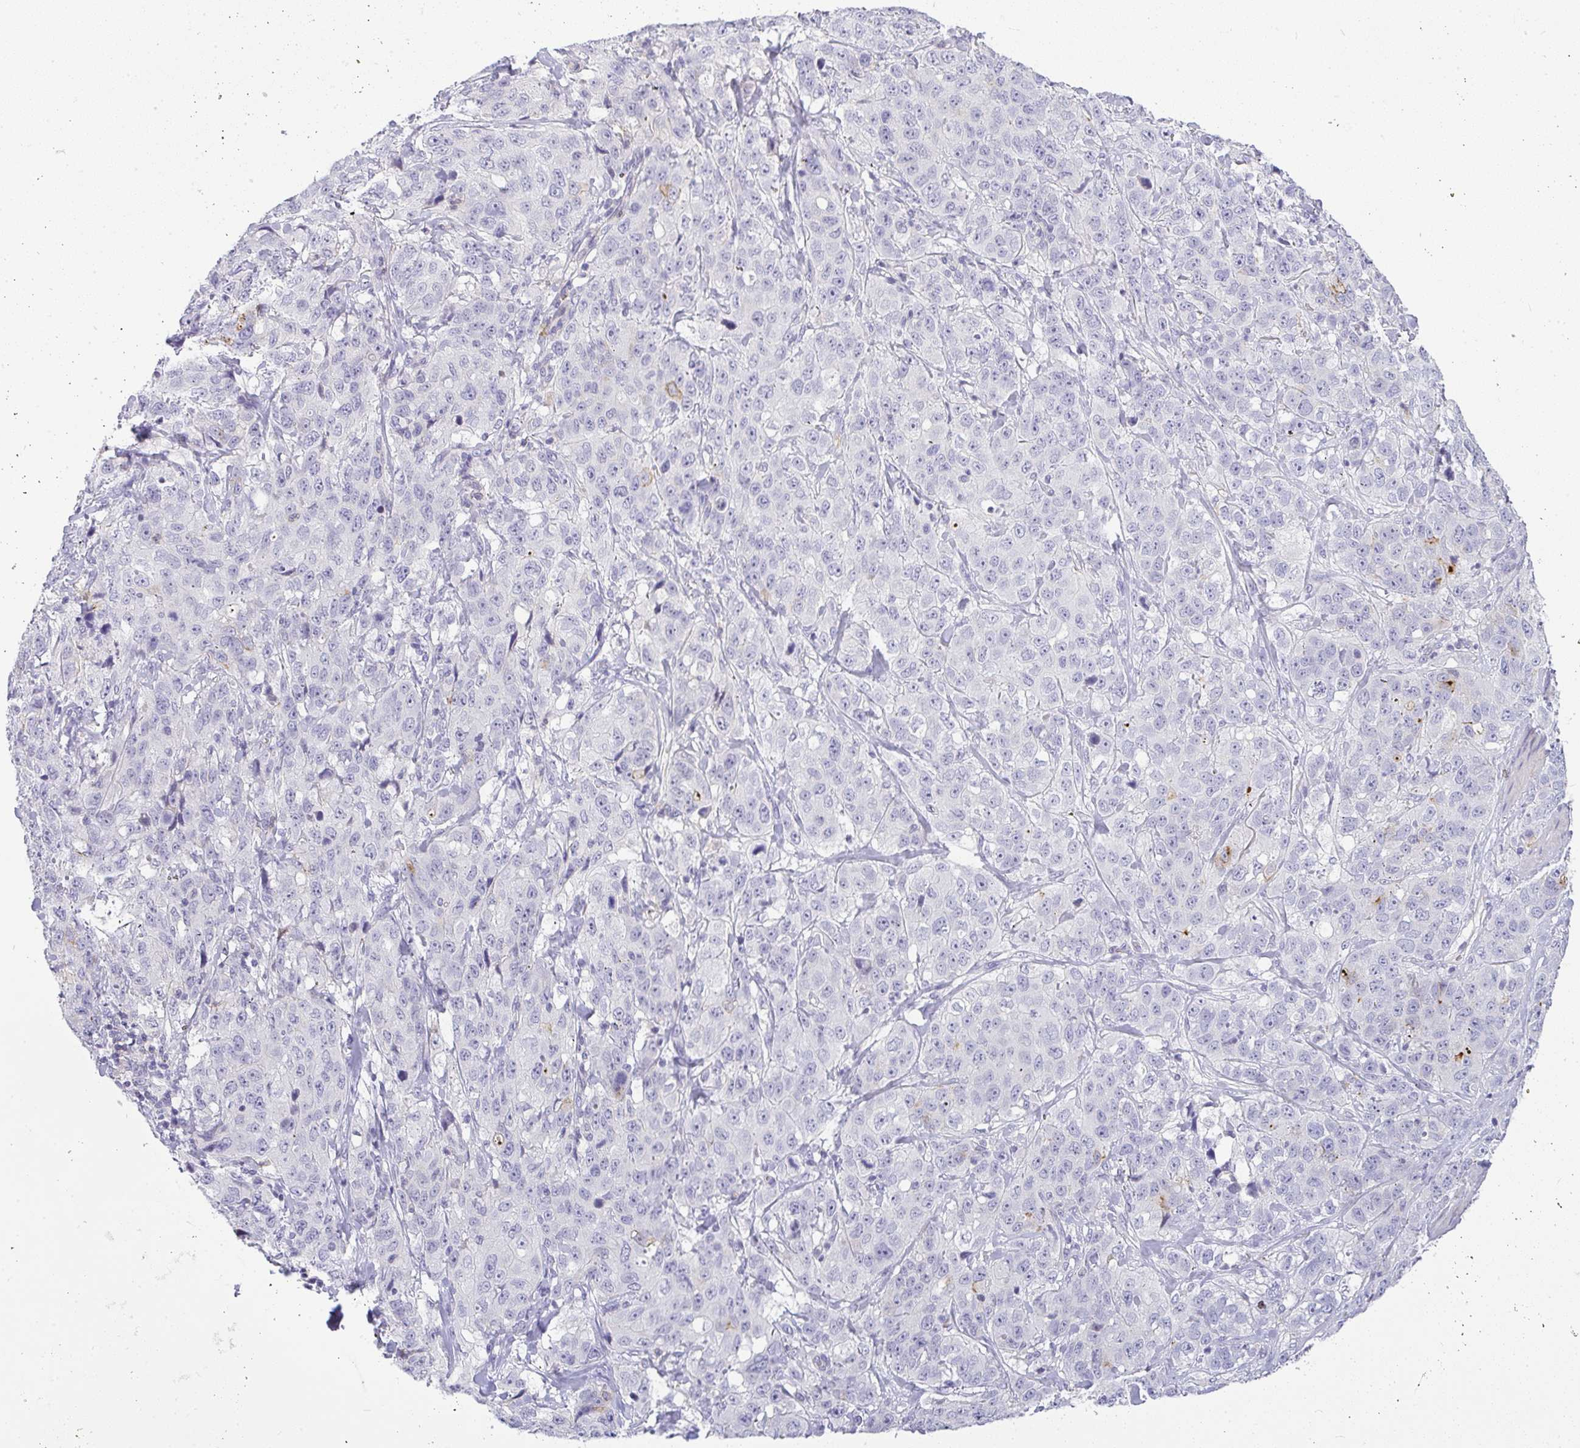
{"staining": {"intensity": "negative", "quantity": "none", "location": "none"}, "tissue": "stomach cancer", "cell_type": "Tumor cells", "image_type": "cancer", "snomed": [{"axis": "morphology", "description": "Adenocarcinoma, NOS"}, {"axis": "topography", "description": "Stomach"}], "caption": "A histopathology image of human stomach cancer (adenocarcinoma) is negative for staining in tumor cells.", "gene": "LIPE", "patient": {"sex": "male", "age": 48}}